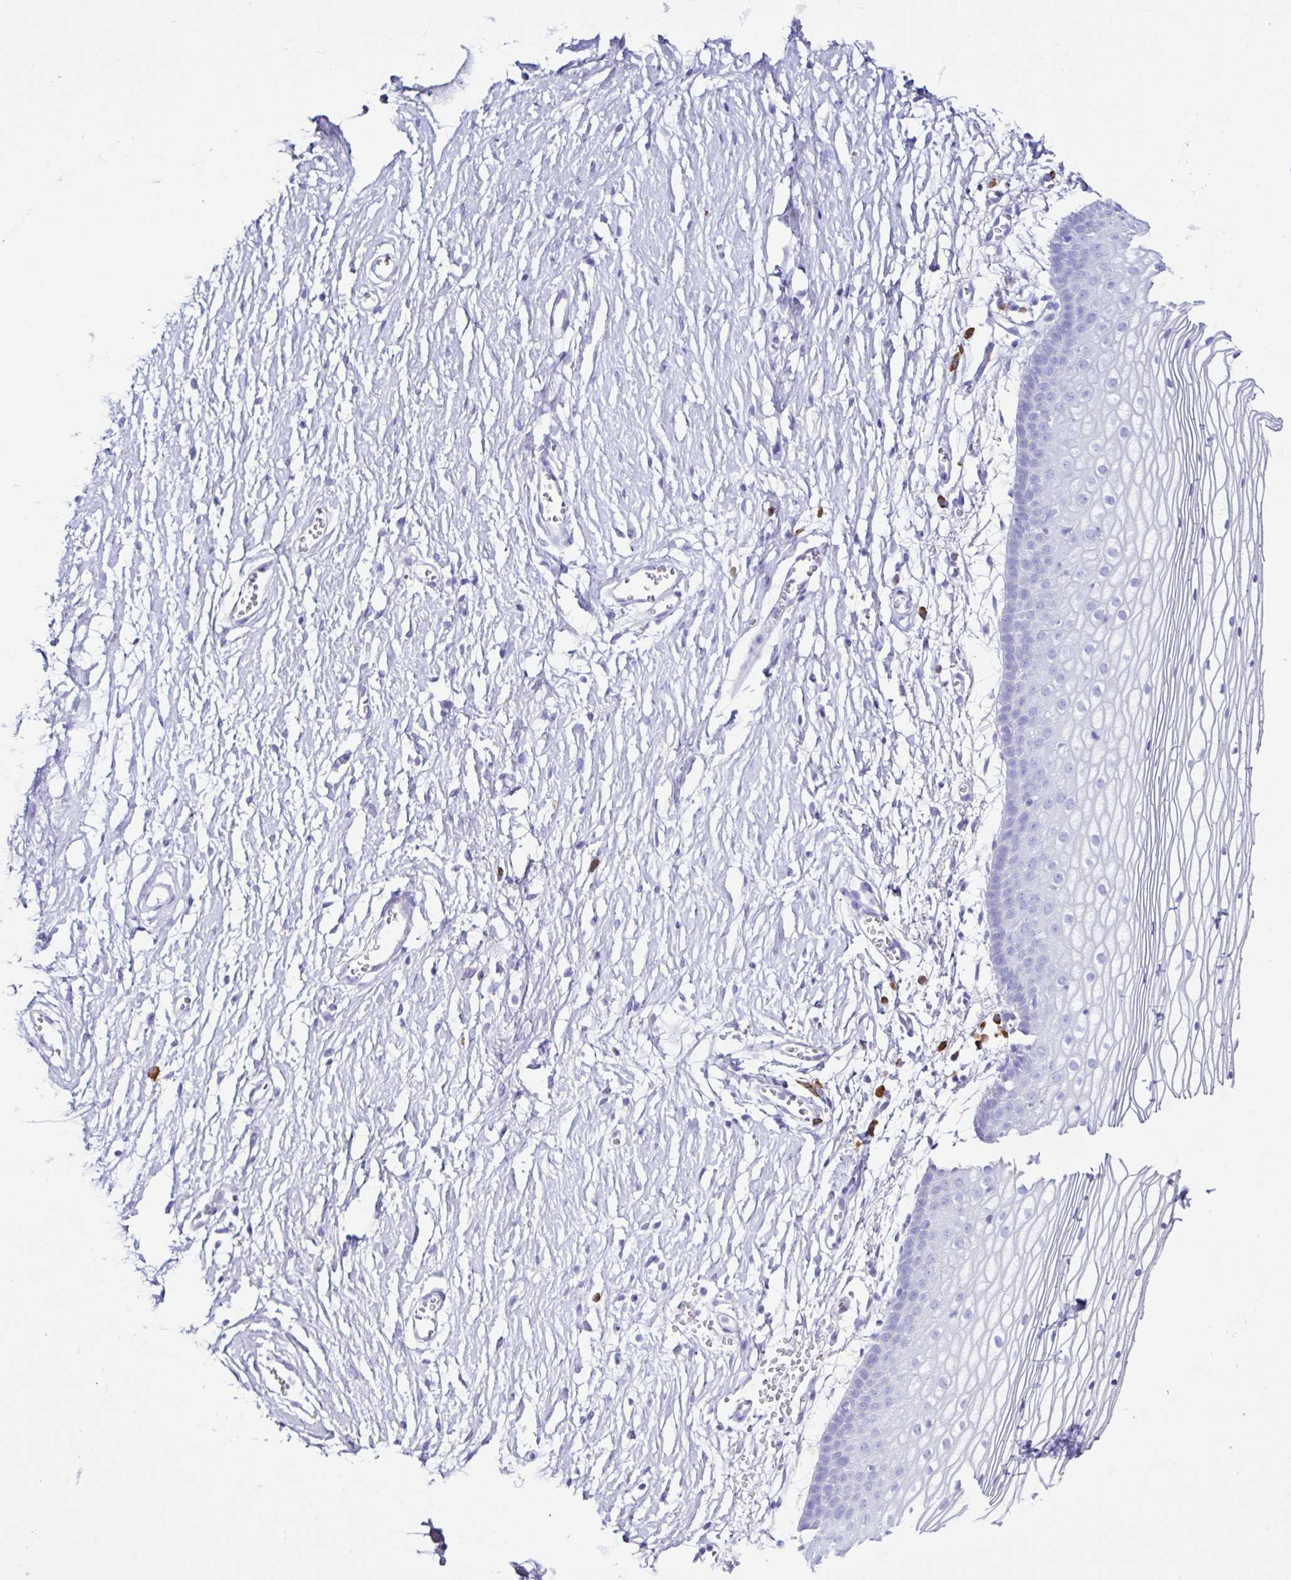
{"staining": {"intensity": "negative", "quantity": "none", "location": "none"}, "tissue": "vagina", "cell_type": "Squamous epithelial cells", "image_type": "normal", "snomed": [{"axis": "morphology", "description": "Normal tissue, NOS"}, {"axis": "topography", "description": "Vagina"}], "caption": "This is an immunohistochemistry (IHC) histopathology image of benign vagina. There is no staining in squamous epithelial cells.", "gene": "PIGF", "patient": {"sex": "female", "age": 56}}